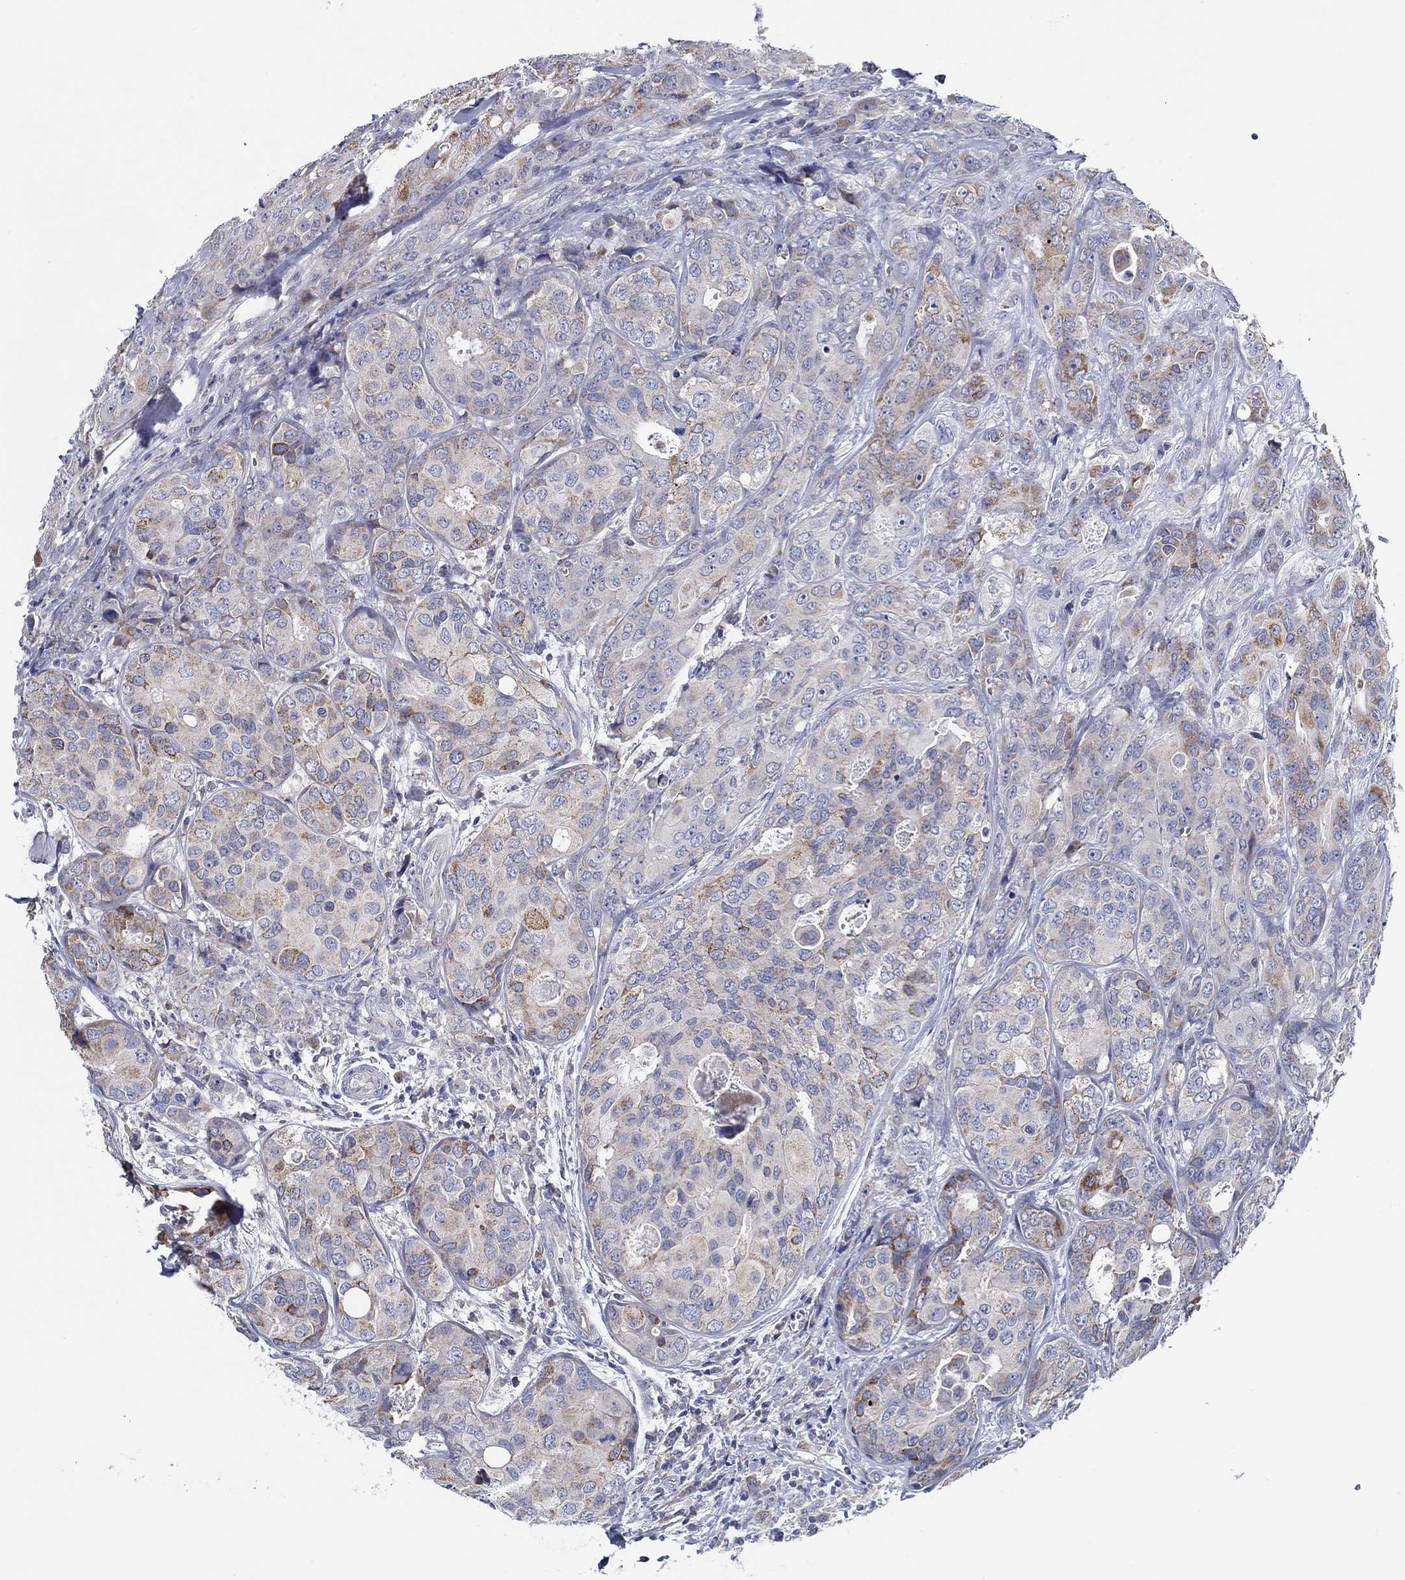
{"staining": {"intensity": "moderate", "quantity": "<25%", "location": "cytoplasmic/membranous"}, "tissue": "breast cancer", "cell_type": "Tumor cells", "image_type": "cancer", "snomed": [{"axis": "morphology", "description": "Duct carcinoma"}, {"axis": "topography", "description": "Breast"}], "caption": "Brown immunohistochemical staining in breast cancer (intraductal carcinoma) exhibits moderate cytoplasmic/membranous positivity in about <25% of tumor cells.", "gene": "CFAP61", "patient": {"sex": "female", "age": 43}}